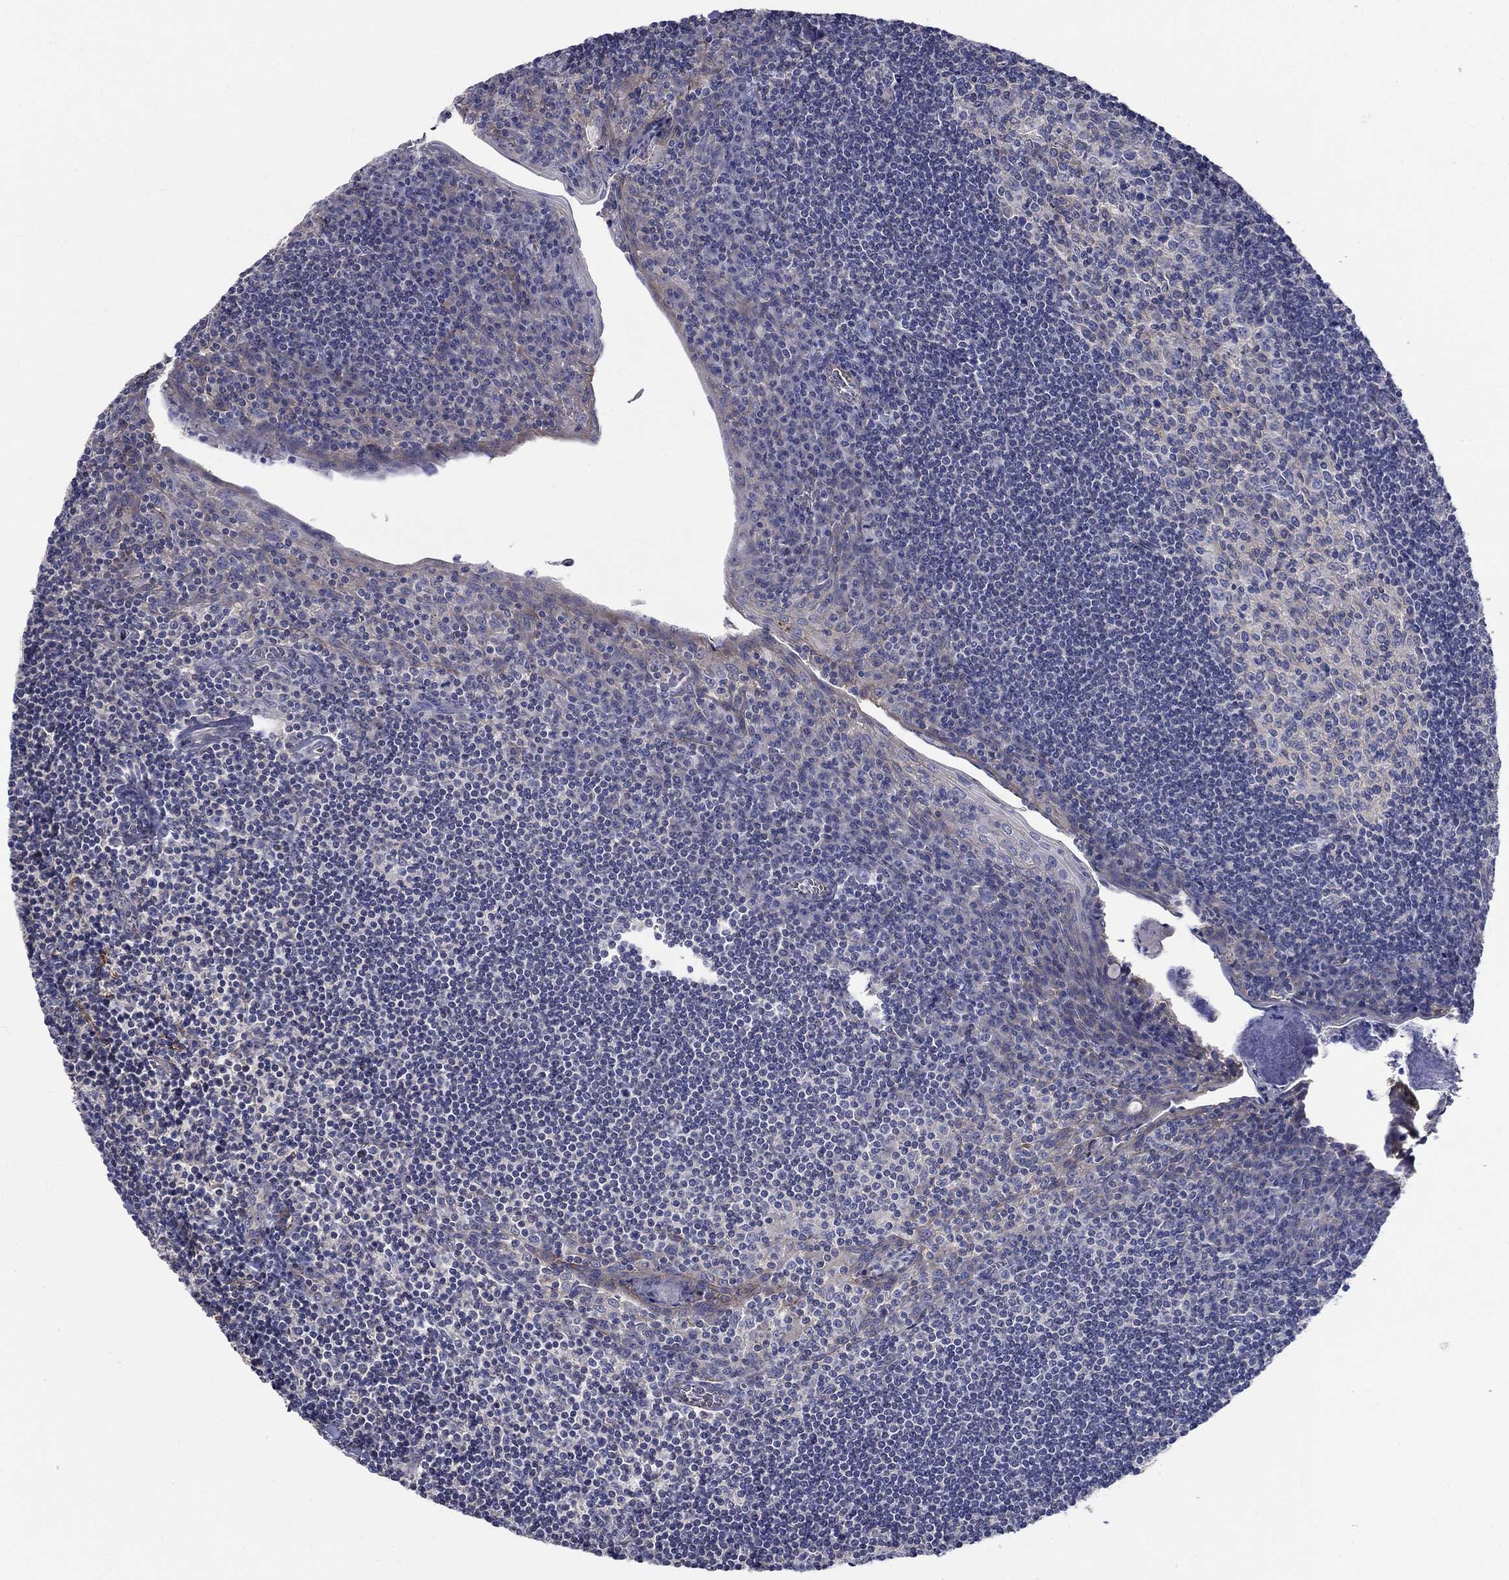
{"staining": {"intensity": "negative", "quantity": "none", "location": "none"}, "tissue": "tonsil", "cell_type": "Germinal center cells", "image_type": "normal", "snomed": [{"axis": "morphology", "description": "Normal tissue, NOS"}, {"axis": "topography", "description": "Tonsil"}], "caption": "Germinal center cells show no significant protein staining in normal tonsil. Brightfield microscopy of immunohistochemistry (IHC) stained with DAB (brown) and hematoxylin (blue), captured at high magnification.", "gene": "FLNC", "patient": {"sex": "female", "age": 12}}